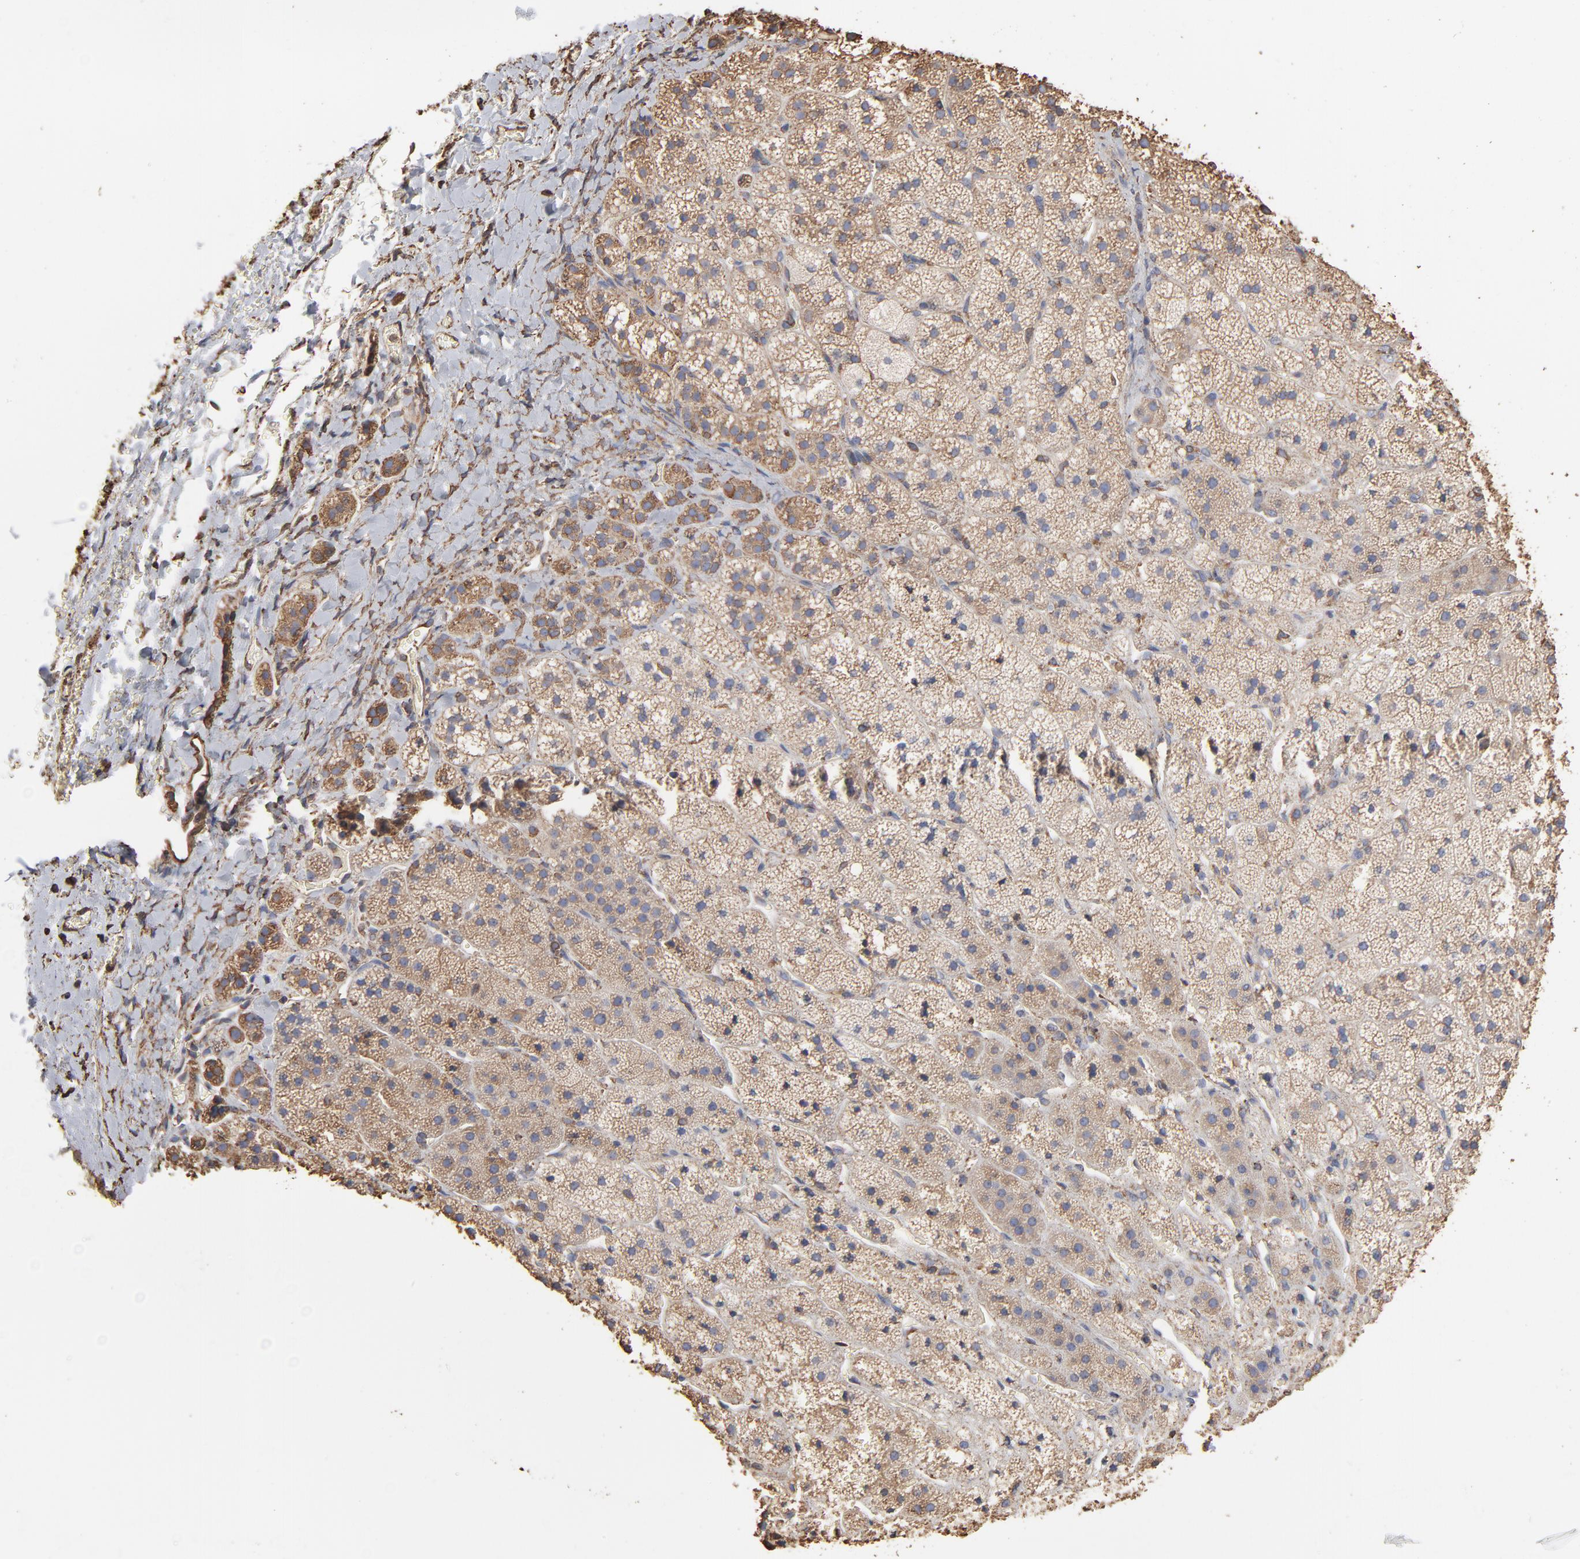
{"staining": {"intensity": "weak", "quantity": "<25%", "location": "cytoplasmic/membranous"}, "tissue": "adrenal gland", "cell_type": "Glandular cells", "image_type": "normal", "snomed": [{"axis": "morphology", "description": "Normal tissue, NOS"}, {"axis": "topography", "description": "Adrenal gland"}], "caption": "Histopathology image shows no protein staining in glandular cells of benign adrenal gland. The staining is performed using DAB brown chromogen with nuclei counter-stained in using hematoxylin.", "gene": "PDIA3", "patient": {"sex": "female", "age": 44}}